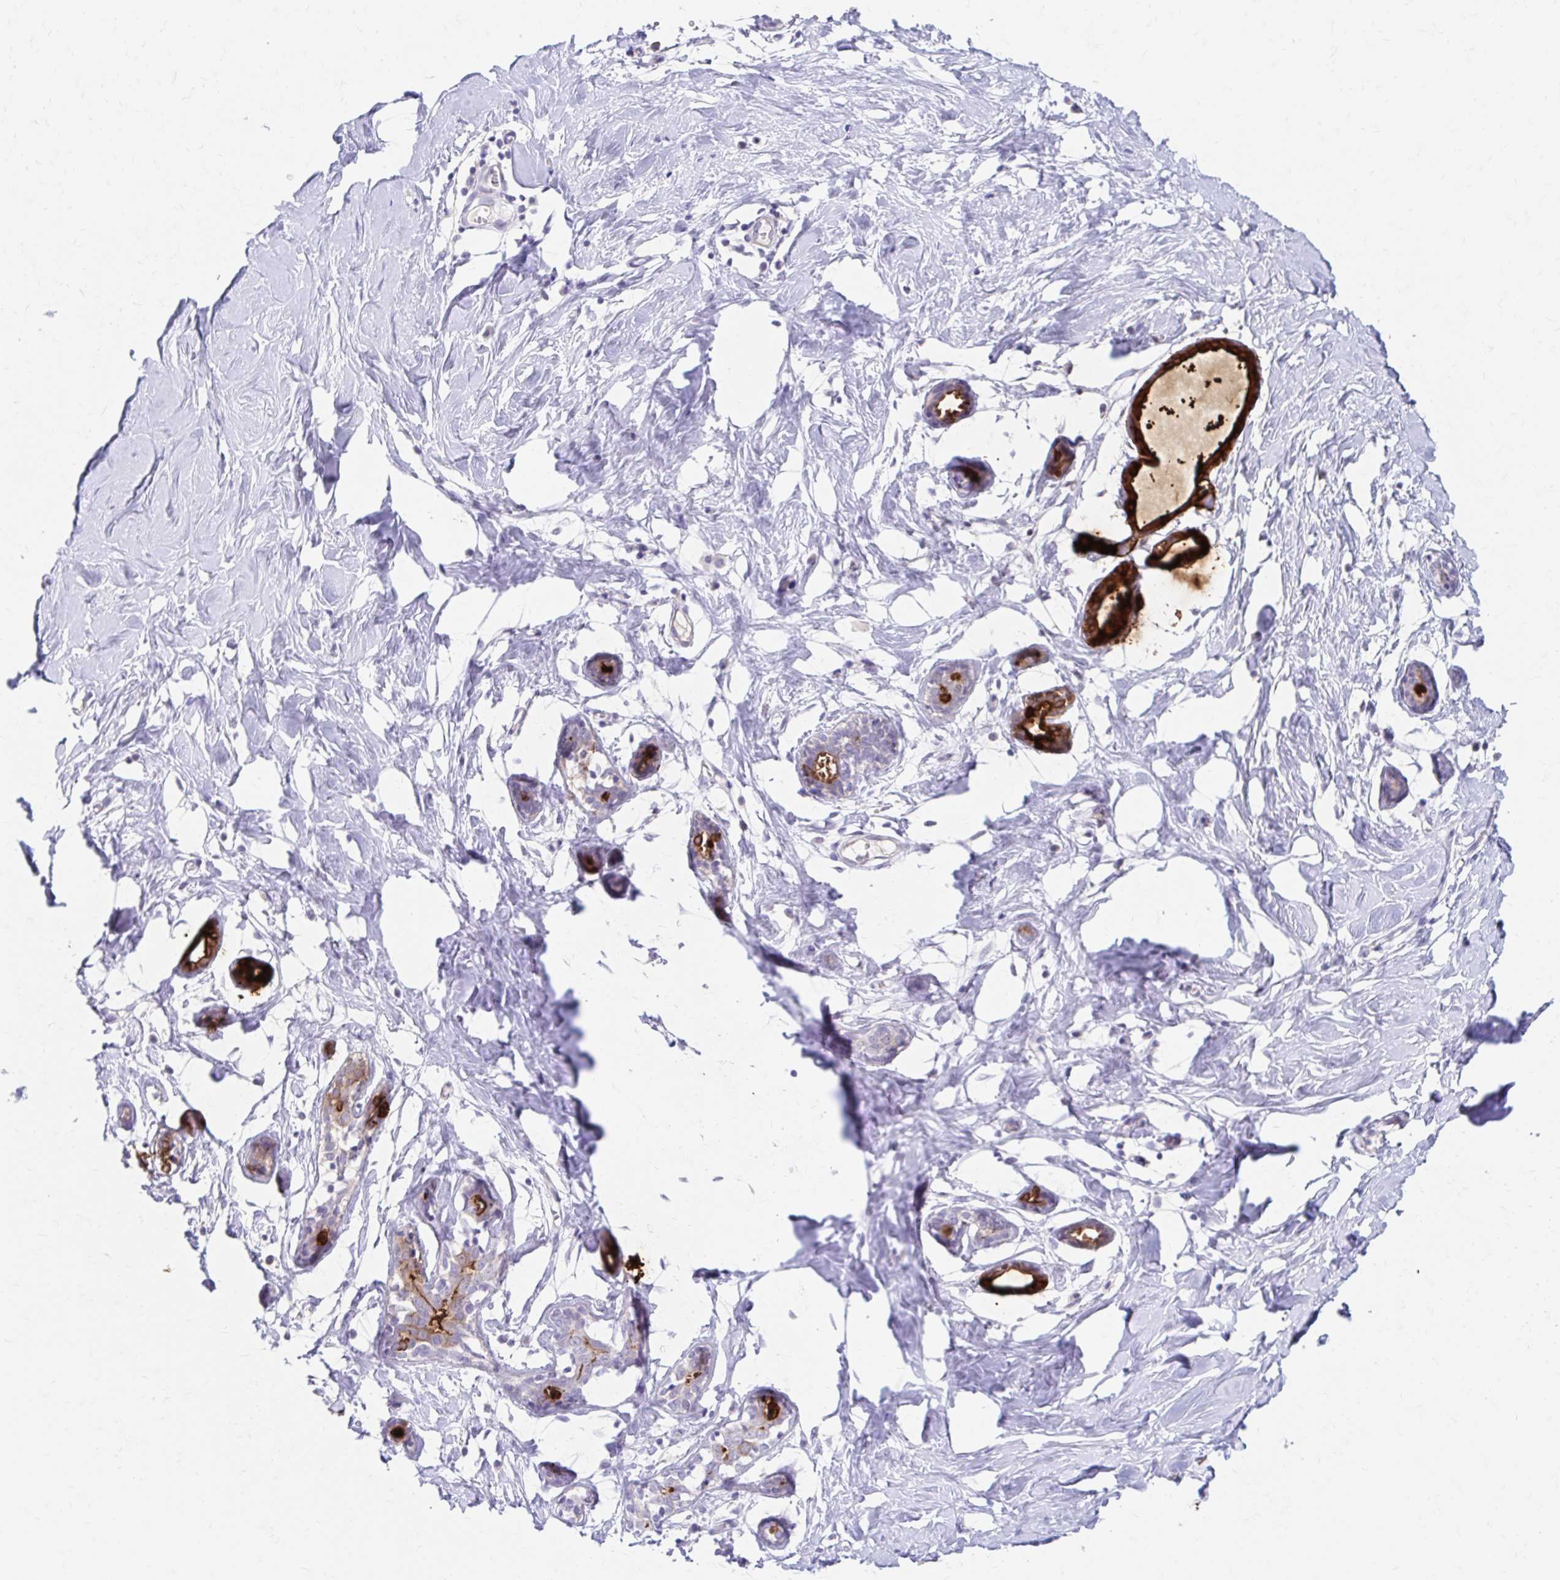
{"staining": {"intensity": "negative", "quantity": "none", "location": "none"}, "tissue": "breast", "cell_type": "Adipocytes", "image_type": "normal", "snomed": [{"axis": "morphology", "description": "Normal tissue, NOS"}, {"axis": "topography", "description": "Breast"}], "caption": "Immunohistochemistry (IHC) micrograph of benign breast: breast stained with DAB (3,3'-diaminobenzidine) demonstrates no significant protein expression in adipocytes.", "gene": "AZGP1", "patient": {"sex": "female", "age": 27}}